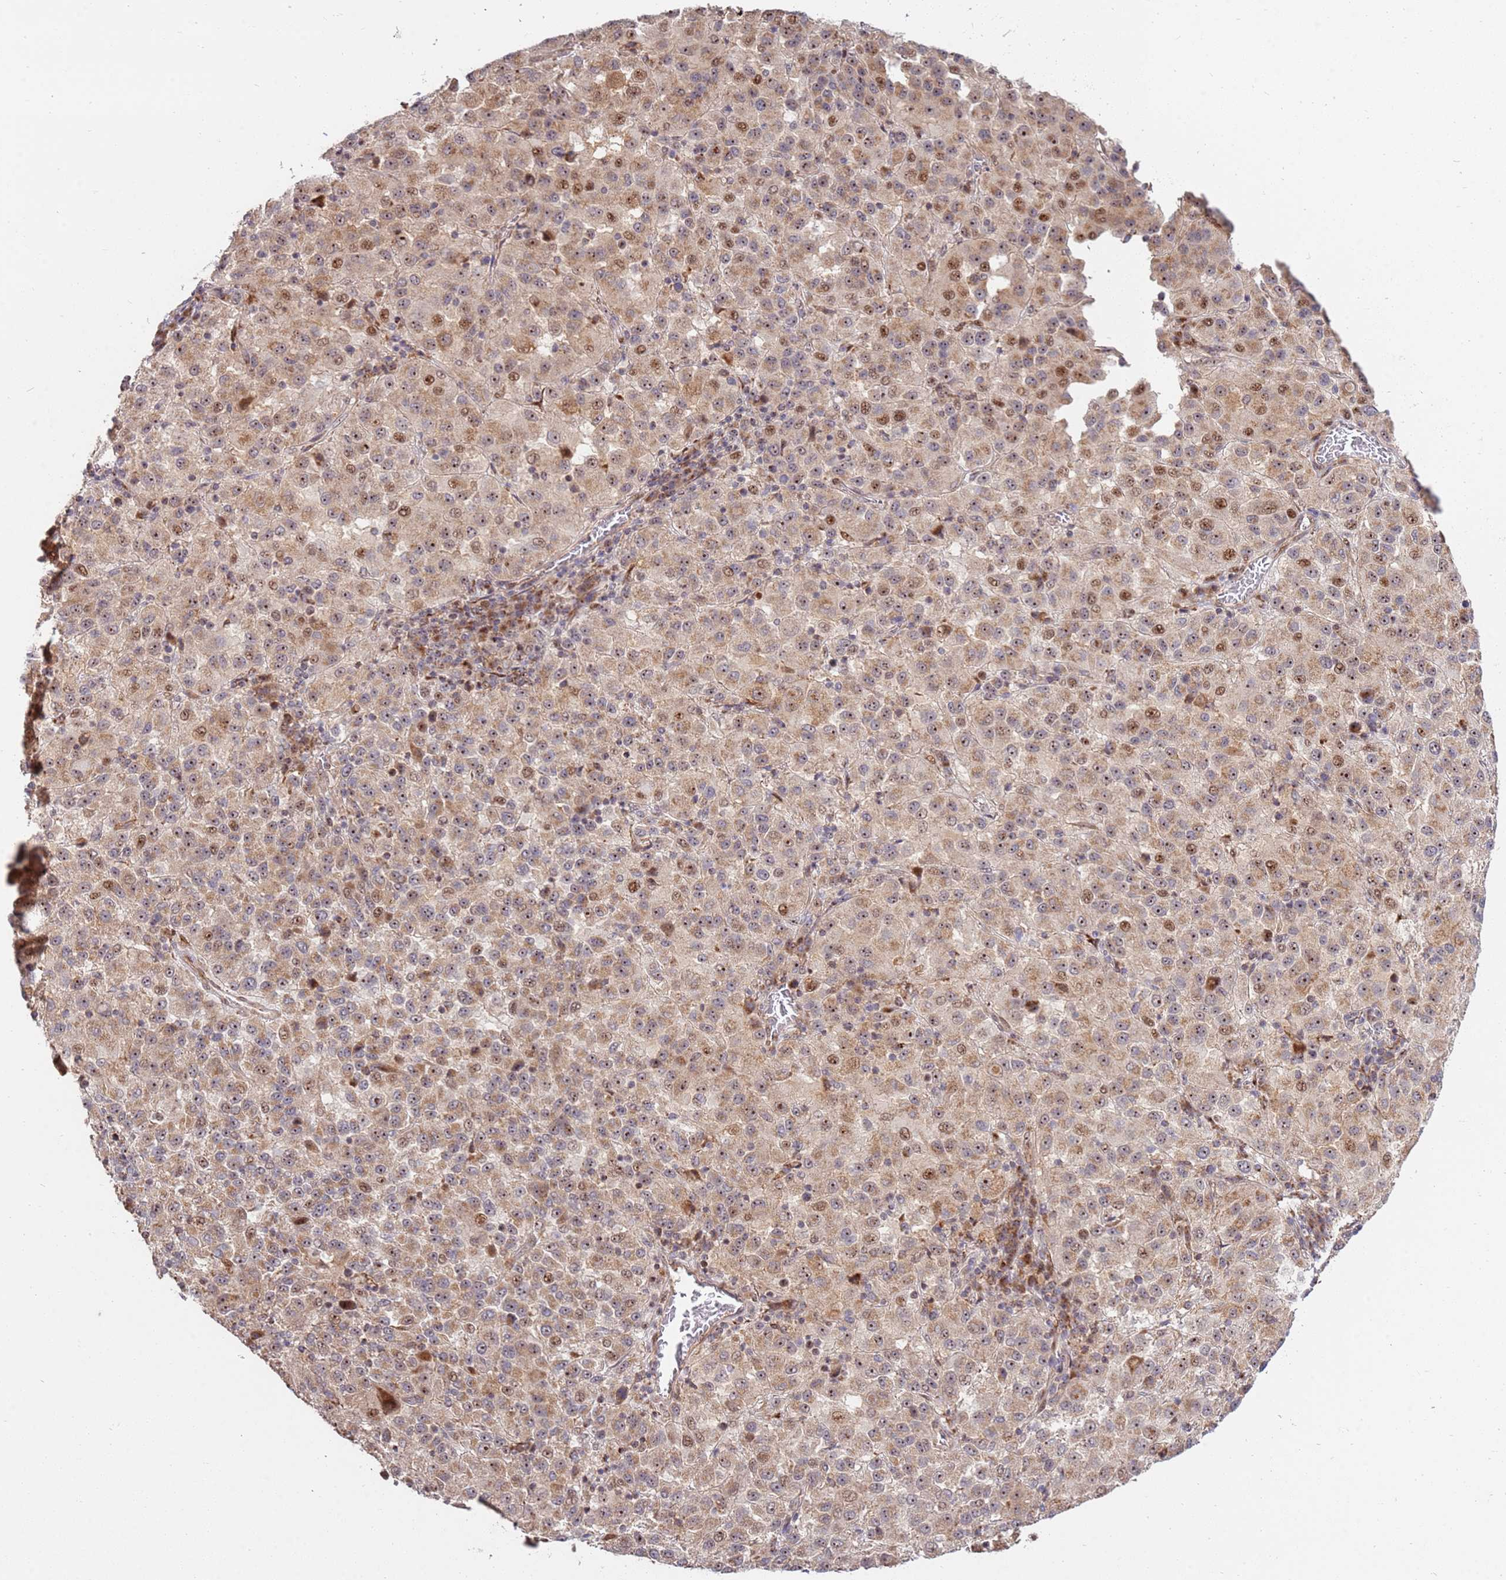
{"staining": {"intensity": "moderate", "quantity": ">75%", "location": "cytoplasmic/membranous,nuclear"}, "tissue": "melanoma", "cell_type": "Tumor cells", "image_type": "cancer", "snomed": [{"axis": "morphology", "description": "Malignant melanoma, Metastatic site"}, {"axis": "topography", "description": "Lung"}], "caption": "This is a histology image of immunohistochemistry staining of melanoma, which shows moderate expression in the cytoplasmic/membranous and nuclear of tumor cells.", "gene": "KIF25", "patient": {"sex": "male", "age": 64}}